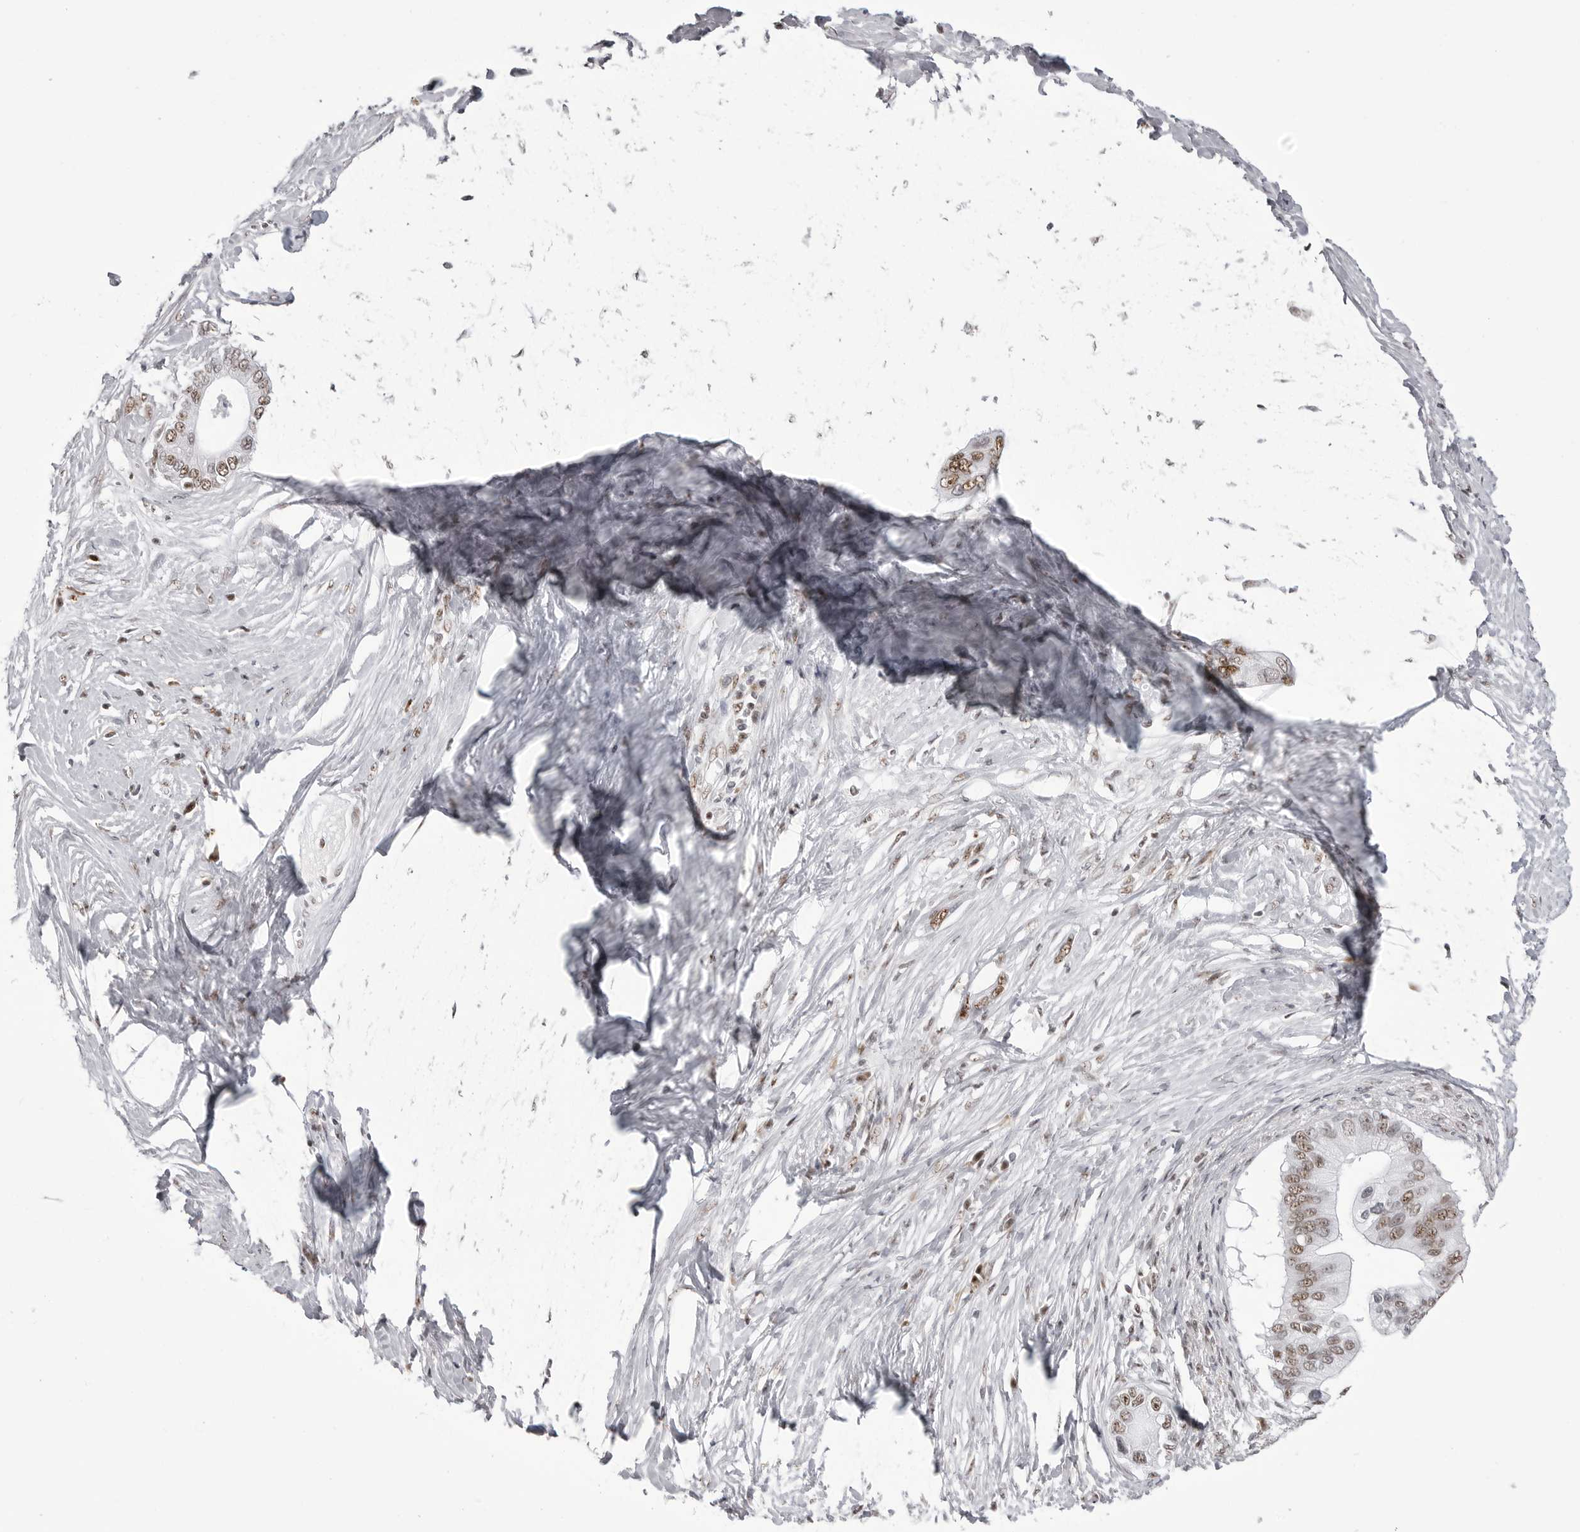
{"staining": {"intensity": "moderate", "quantity": ">75%", "location": "nuclear"}, "tissue": "pancreatic cancer", "cell_type": "Tumor cells", "image_type": "cancer", "snomed": [{"axis": "morphology", "description": "Normal tissue, NOS"}, {"axis": "morphology", "description": "Adenocarcinoma, NOS"}, {"axis": "topography", "description": "Pancreas"}, {"axis": "topography", "description": "Peripheral nerve tissue"}], "caption": "Pancreatic cancer stained with a protein marker exhibits moderate staining in tumor cells.", "gene": "WRAP53", "patient": {"sex": "male", "age": 59}}